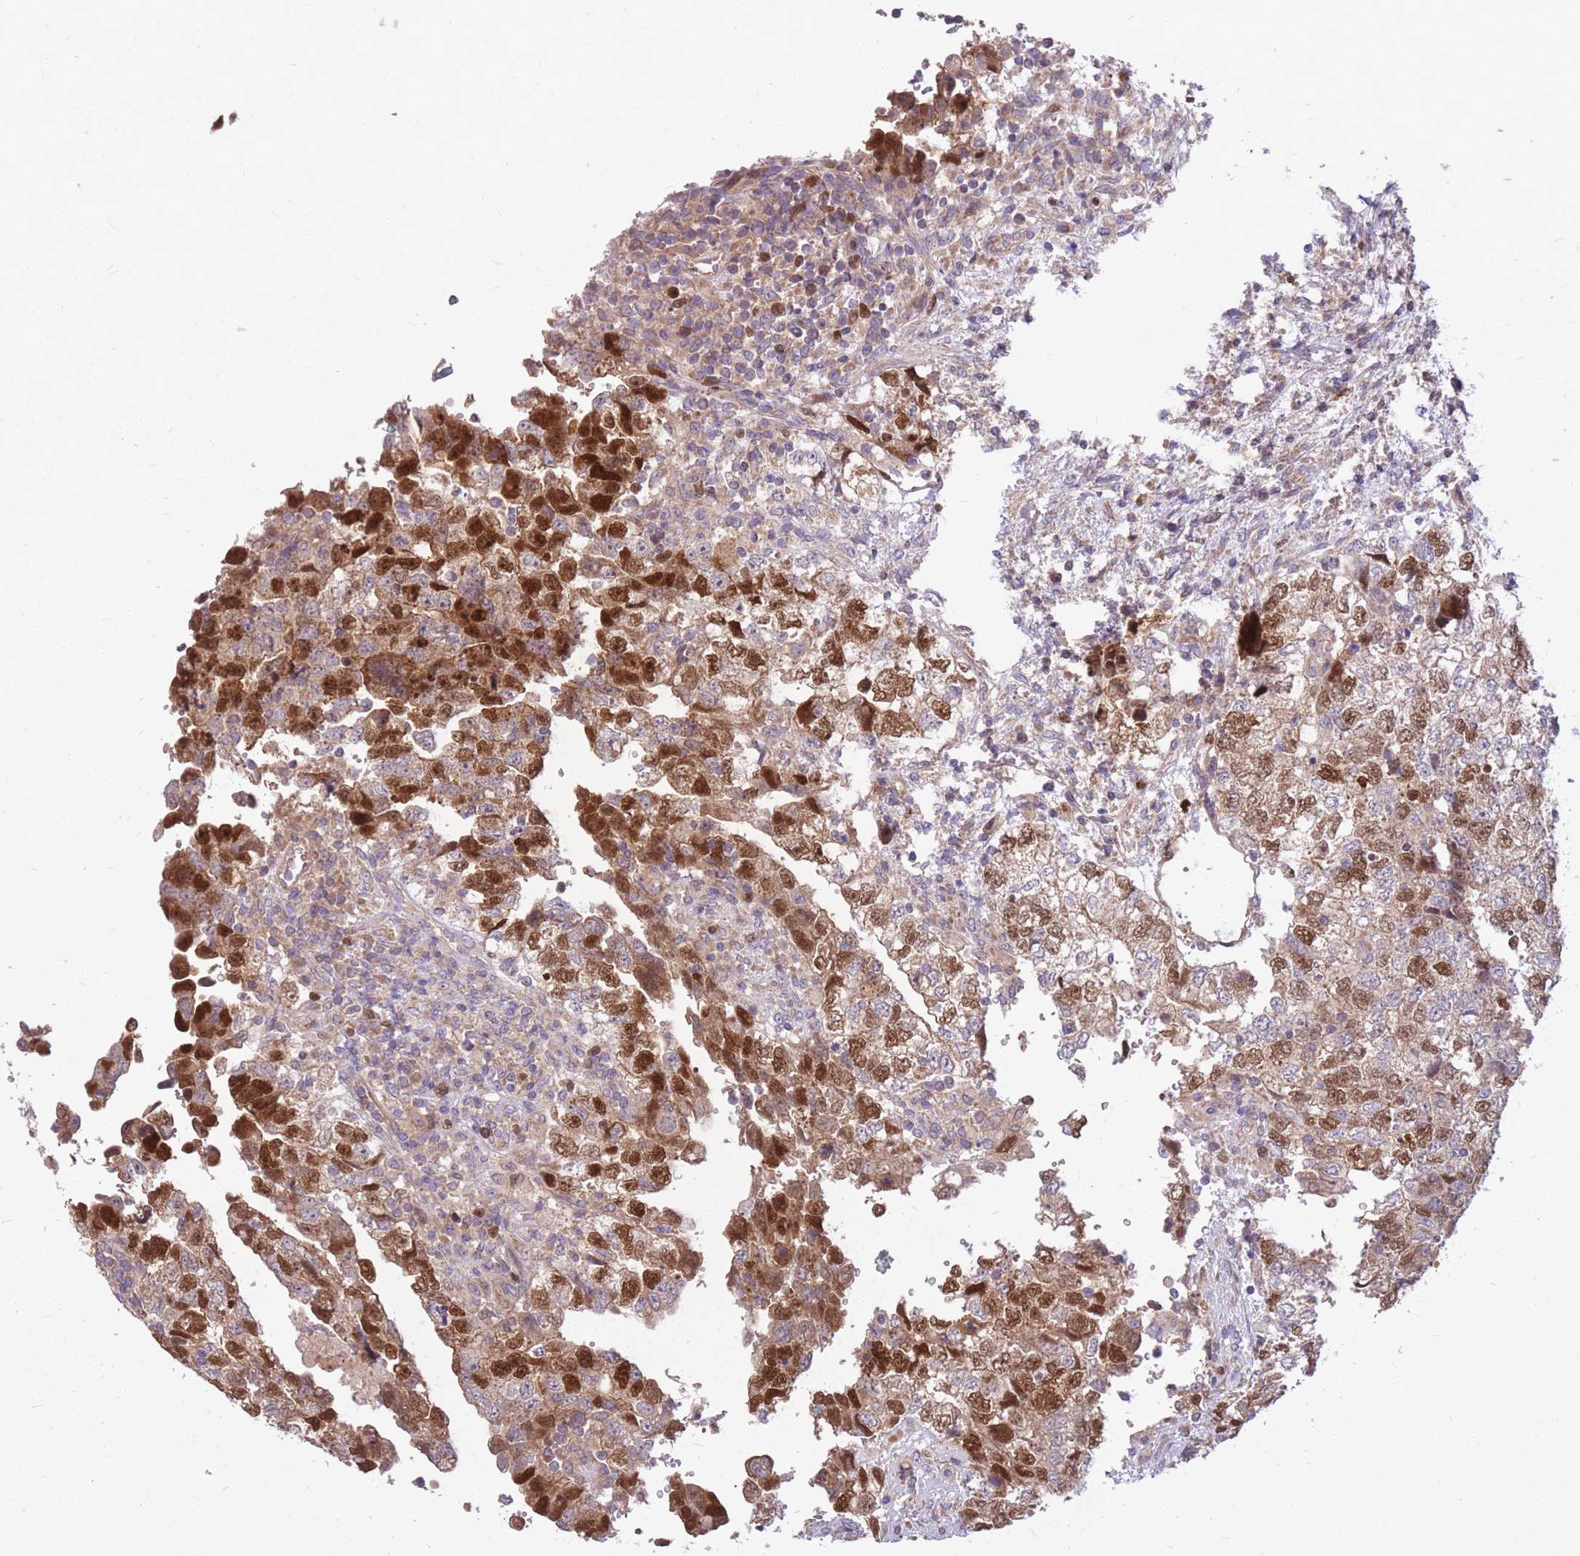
{"staining": {"intensity": "strong", "quantity": ">75%", "location": "cytoplasmic/membranous,nuclear"}, "tissue": "testis cancer", "cell_type": "Tumor cells", "image_type": "cancer", "snomed": [{"axis": "morphology", "description": "Carcinoma, Embryonal, NOS"}, {"axis": "topography", "description": "Testis"}], "caption": "Brown immunohistochemical staining in human embryonal carcinoma (testis) exhibits strong cytoplasmic/membranous and nuclear positivity in about >75% of tumor cells. Using DAB (brown) and hematoxylin (blue) stains, captured at high magnification using brightfield microscopy.", "gene": "GMNN", "patient": {"sex": "male", "age": 37}}